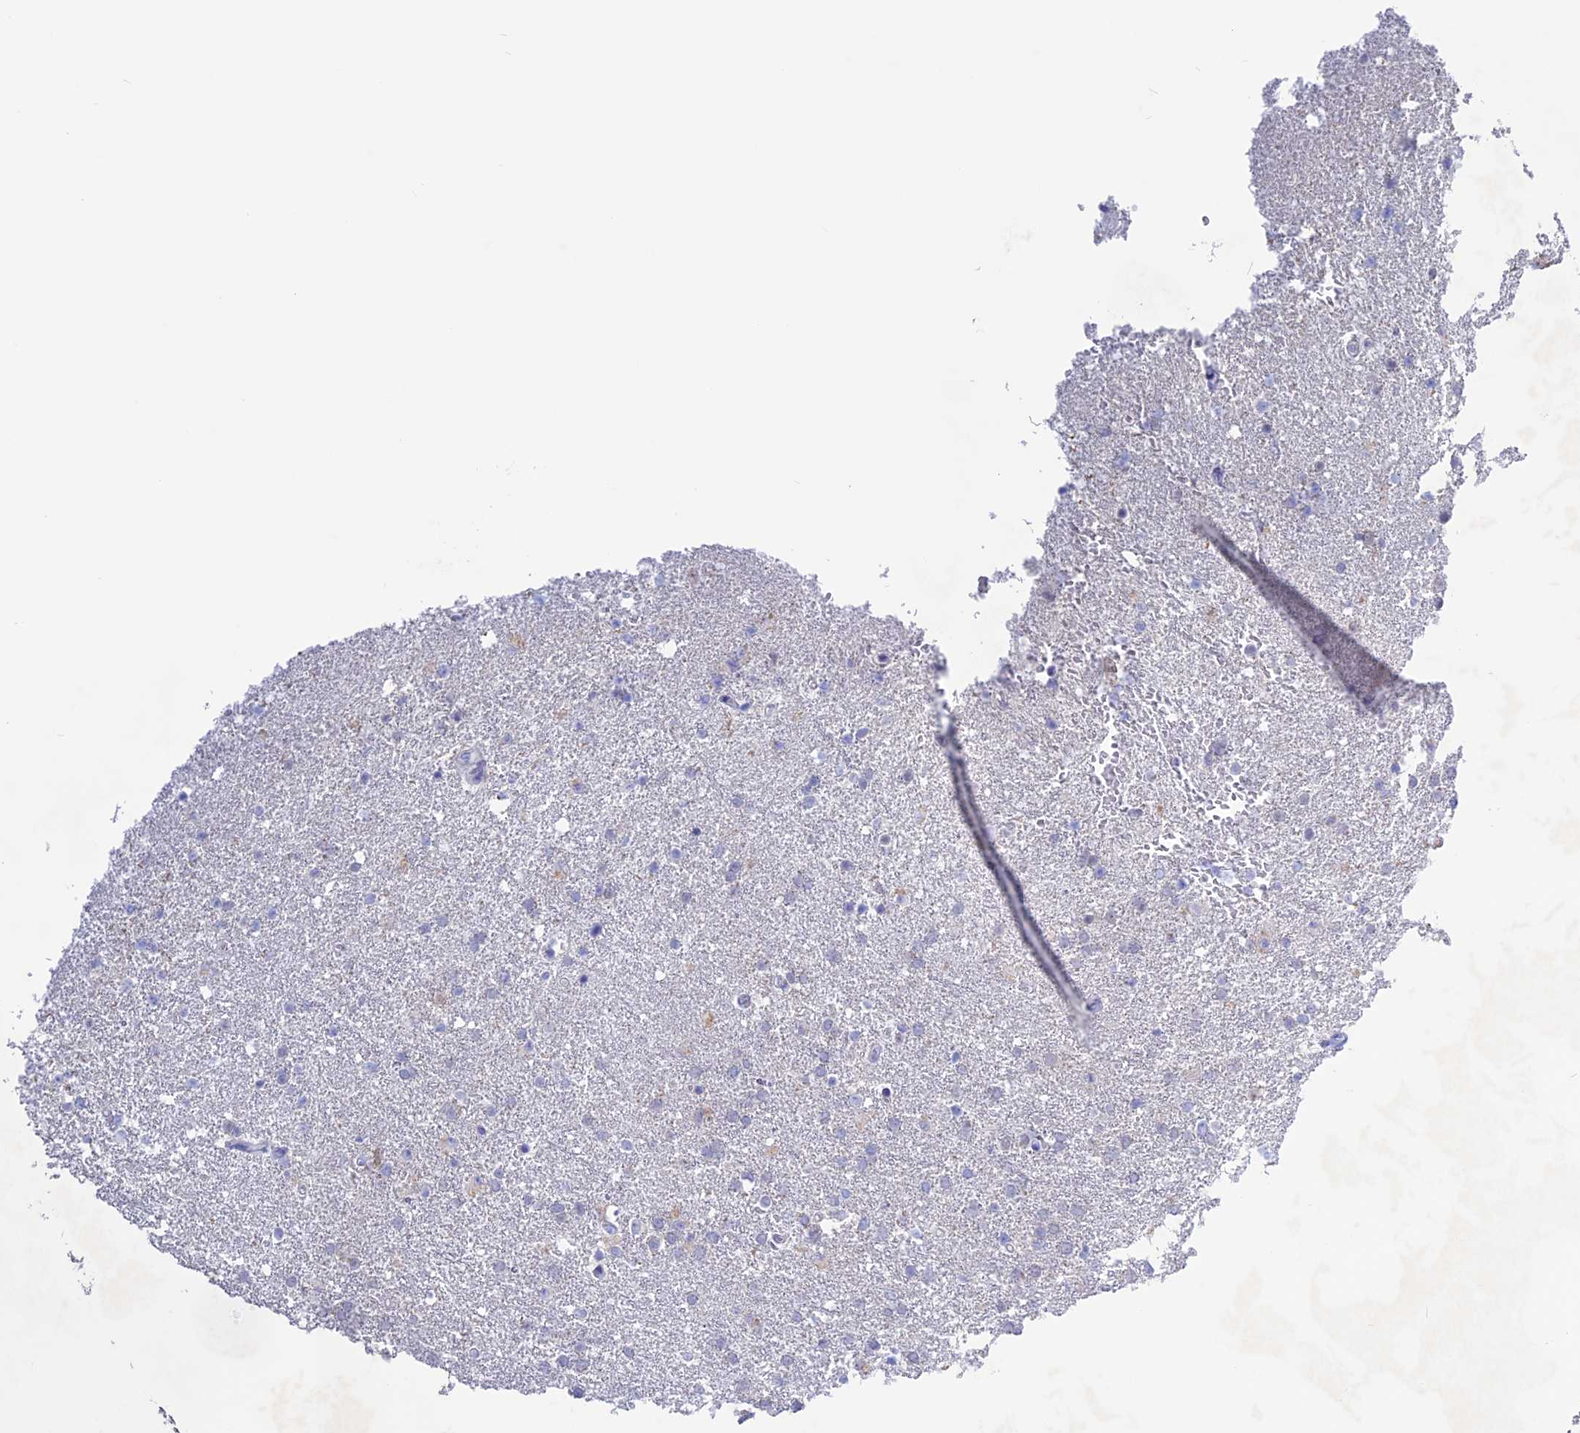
{"staining": {"intensity": "negative", "quantity": "none", "location": "none"}, "tissue": "glioma", "cell_type": "Tumor cells", "image_type": "cancer", "snomed": [{"axis": "morphology", "description": "Glioma, malignant, High grade"}, {"axis": "topography", "description": "Brain"}], "caption": "An immunohistochemistry (IHC) photomicrograph of malignant glioma (high-grade) is shown. There is no staining in tumor cells of malignant glioma (high-grade).", "gene": "LHFPL2", "patient": {"sex": "male", "age": 72}}